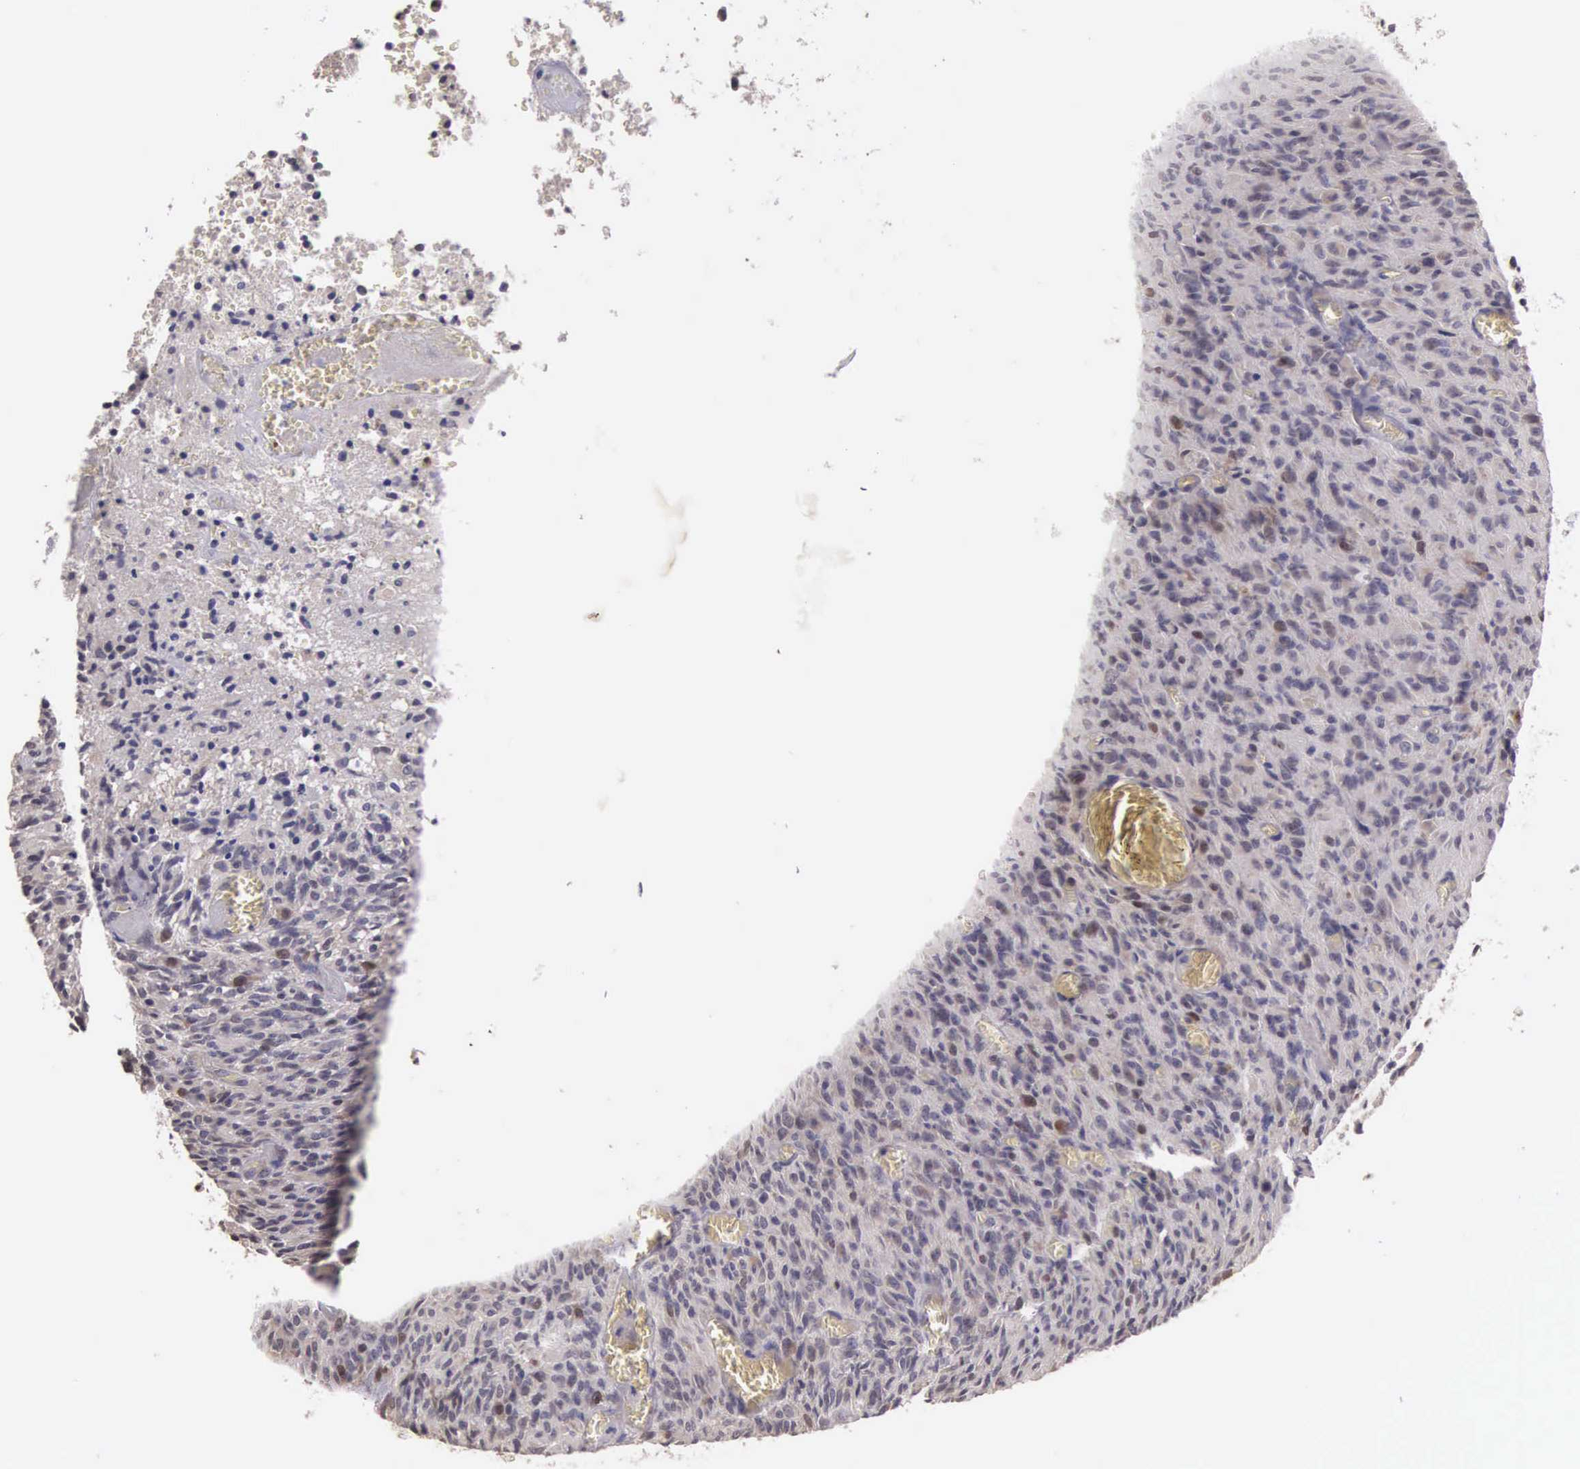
{"staining": {"intensity": "weak", "quantity": "25%-75%", "location": "cytoplasmic/membranous,nuclear"}, "tissue": "glioma", "cell_type": "Tumor cells", "image_type": "cancer", "snomed": [{"axis": "morphology", "description": "Glioma, malignant, High grade"}, {"axis": "topography", "description": "Brain"}], "caption": "A brown stain highlights weak cytoplasmic/membranous and nuclear positivity of a protein in malignant high-grade glioma tumor cells.", "gene": "CDC45", "patient": {"sex": "male", "age": 56}}